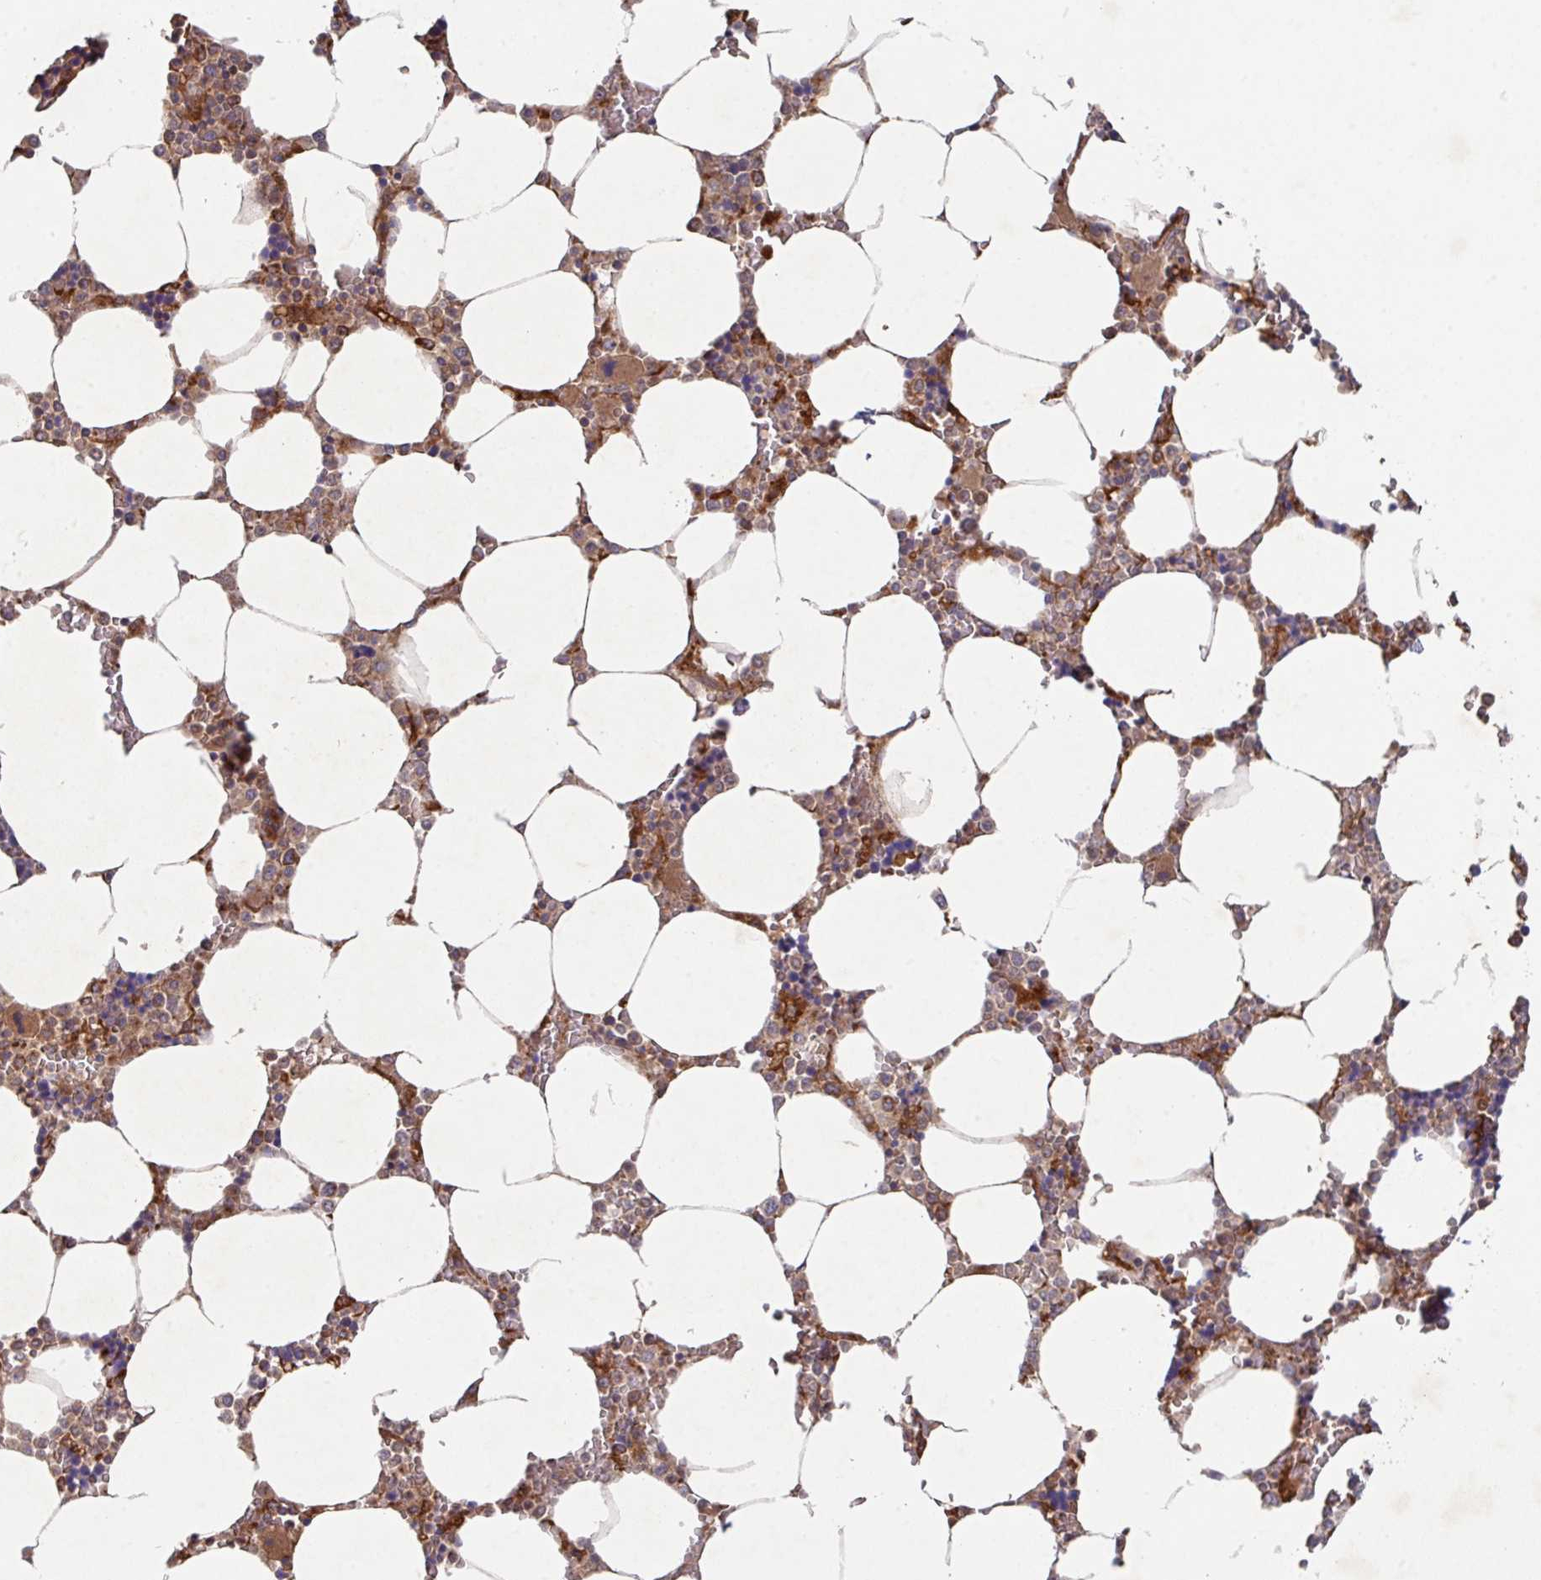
{"staining": {"intensity": "moderate", "quantity": "25%-75%", "location": "cytoplasmic/membranous"}, "tissue": "bone marrow", "cell_type": "Hematopoietic cells", "image_type": "normal", "snomed": [{"axis": "morphology", "description": "Normal tissue, NOS"}, {"axis": "topography", "description": "Bone marrow"}], "caption": "This is a photomicrograph of immunohistochemistry (IHC) staining of unremarkable bone marrow, which shows moderate expression in the cytoplasmic/membranous of hematopoietic cells.", "gene": "TRIM14", "patient": {"sex": "male", "age": 64}}